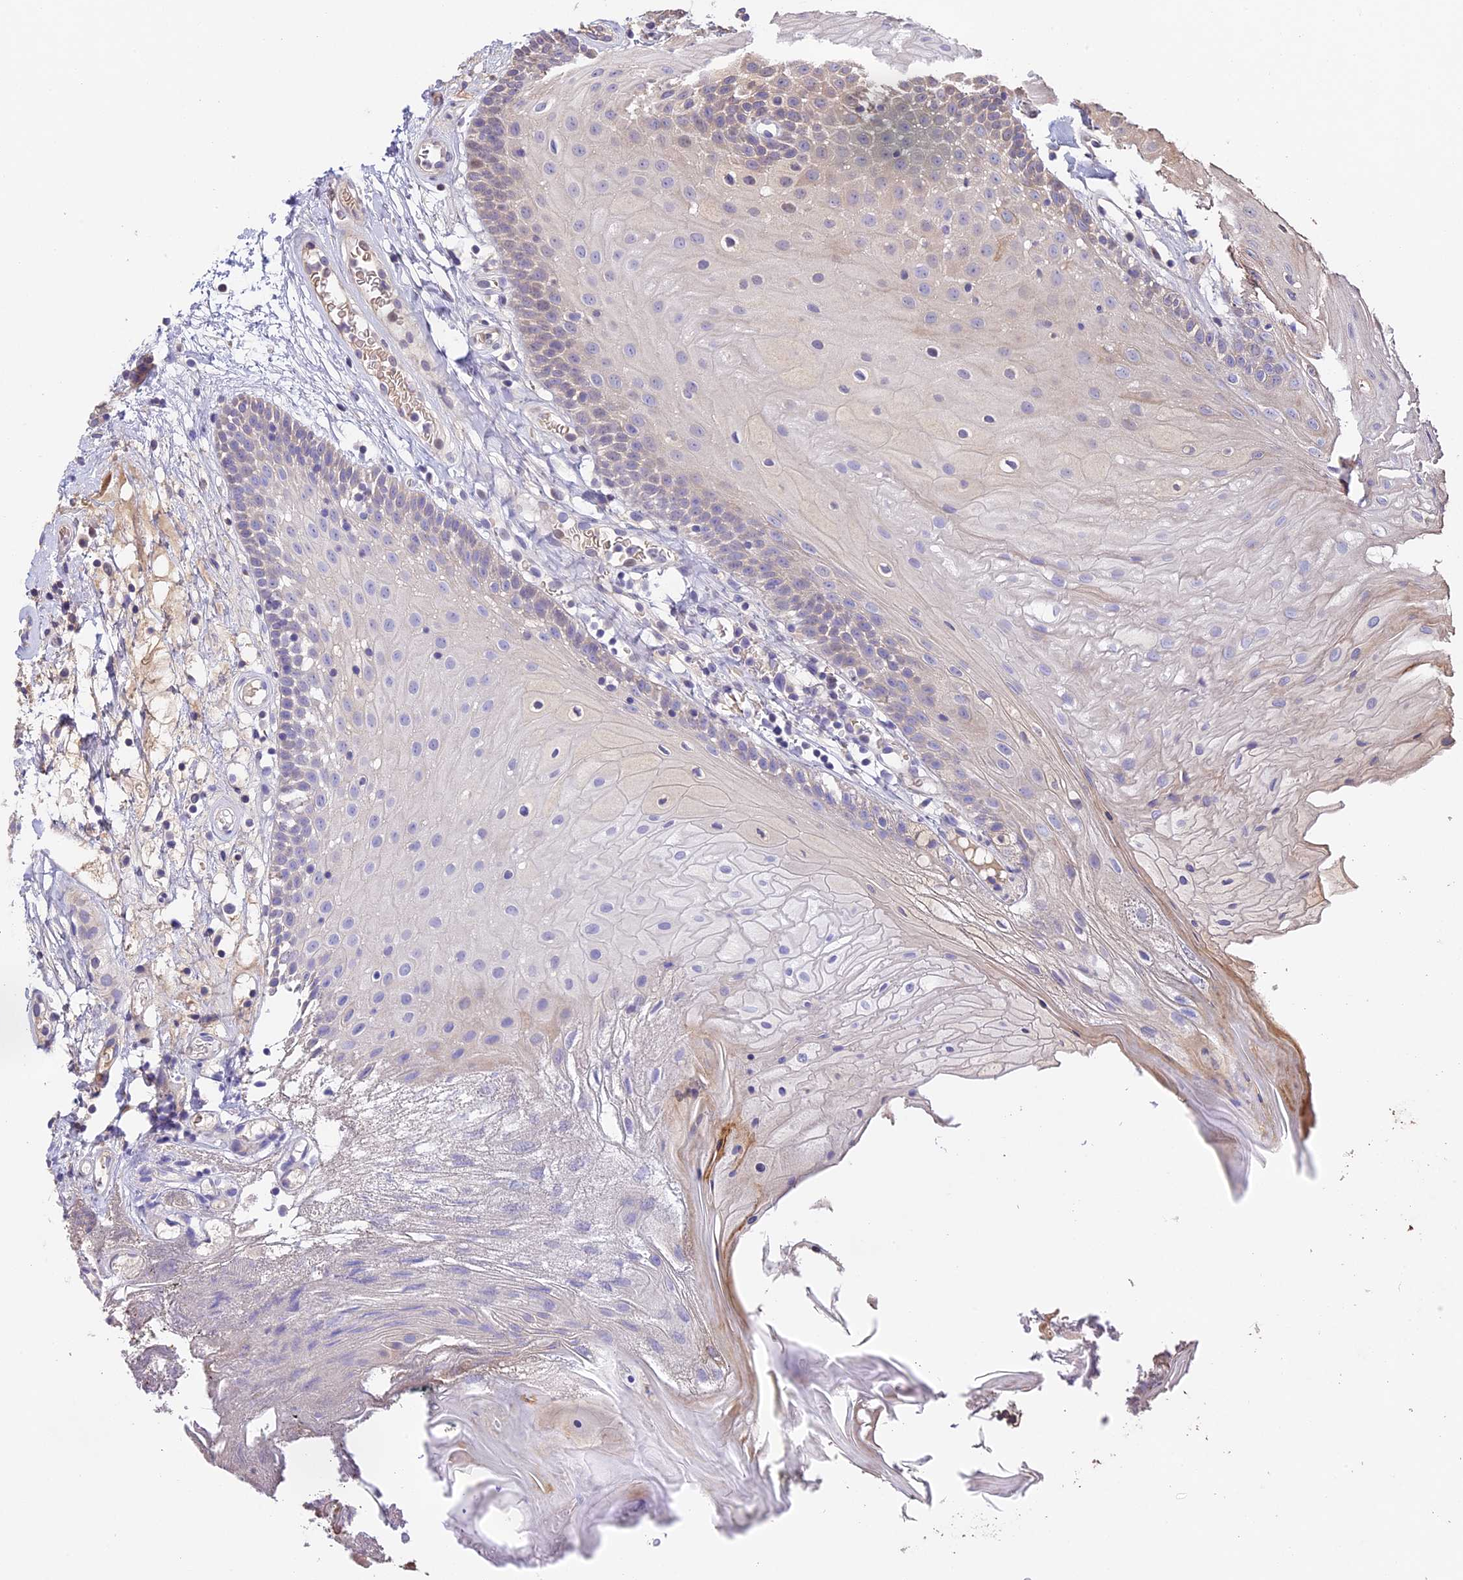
{"staining": {"intensity": "negative", "quantity": "none", "location": "none"}, "tissue": "oral mucosa", "cell_type": "Squamous epithelial cells", "image_type": "normal", "snomed": [{"axis": "morphology", "description": "Normal tissue, NOS"}, {"axis": "topography", "description": "Oral tissue"}], "caption": "Oral mucosa stained for a protein using immunohistochemistry (IHC) demonstrates no staining squamous epithelial cells.", "gene": "PPP1R37", "patient": {"sex": "female", "age": 80}}